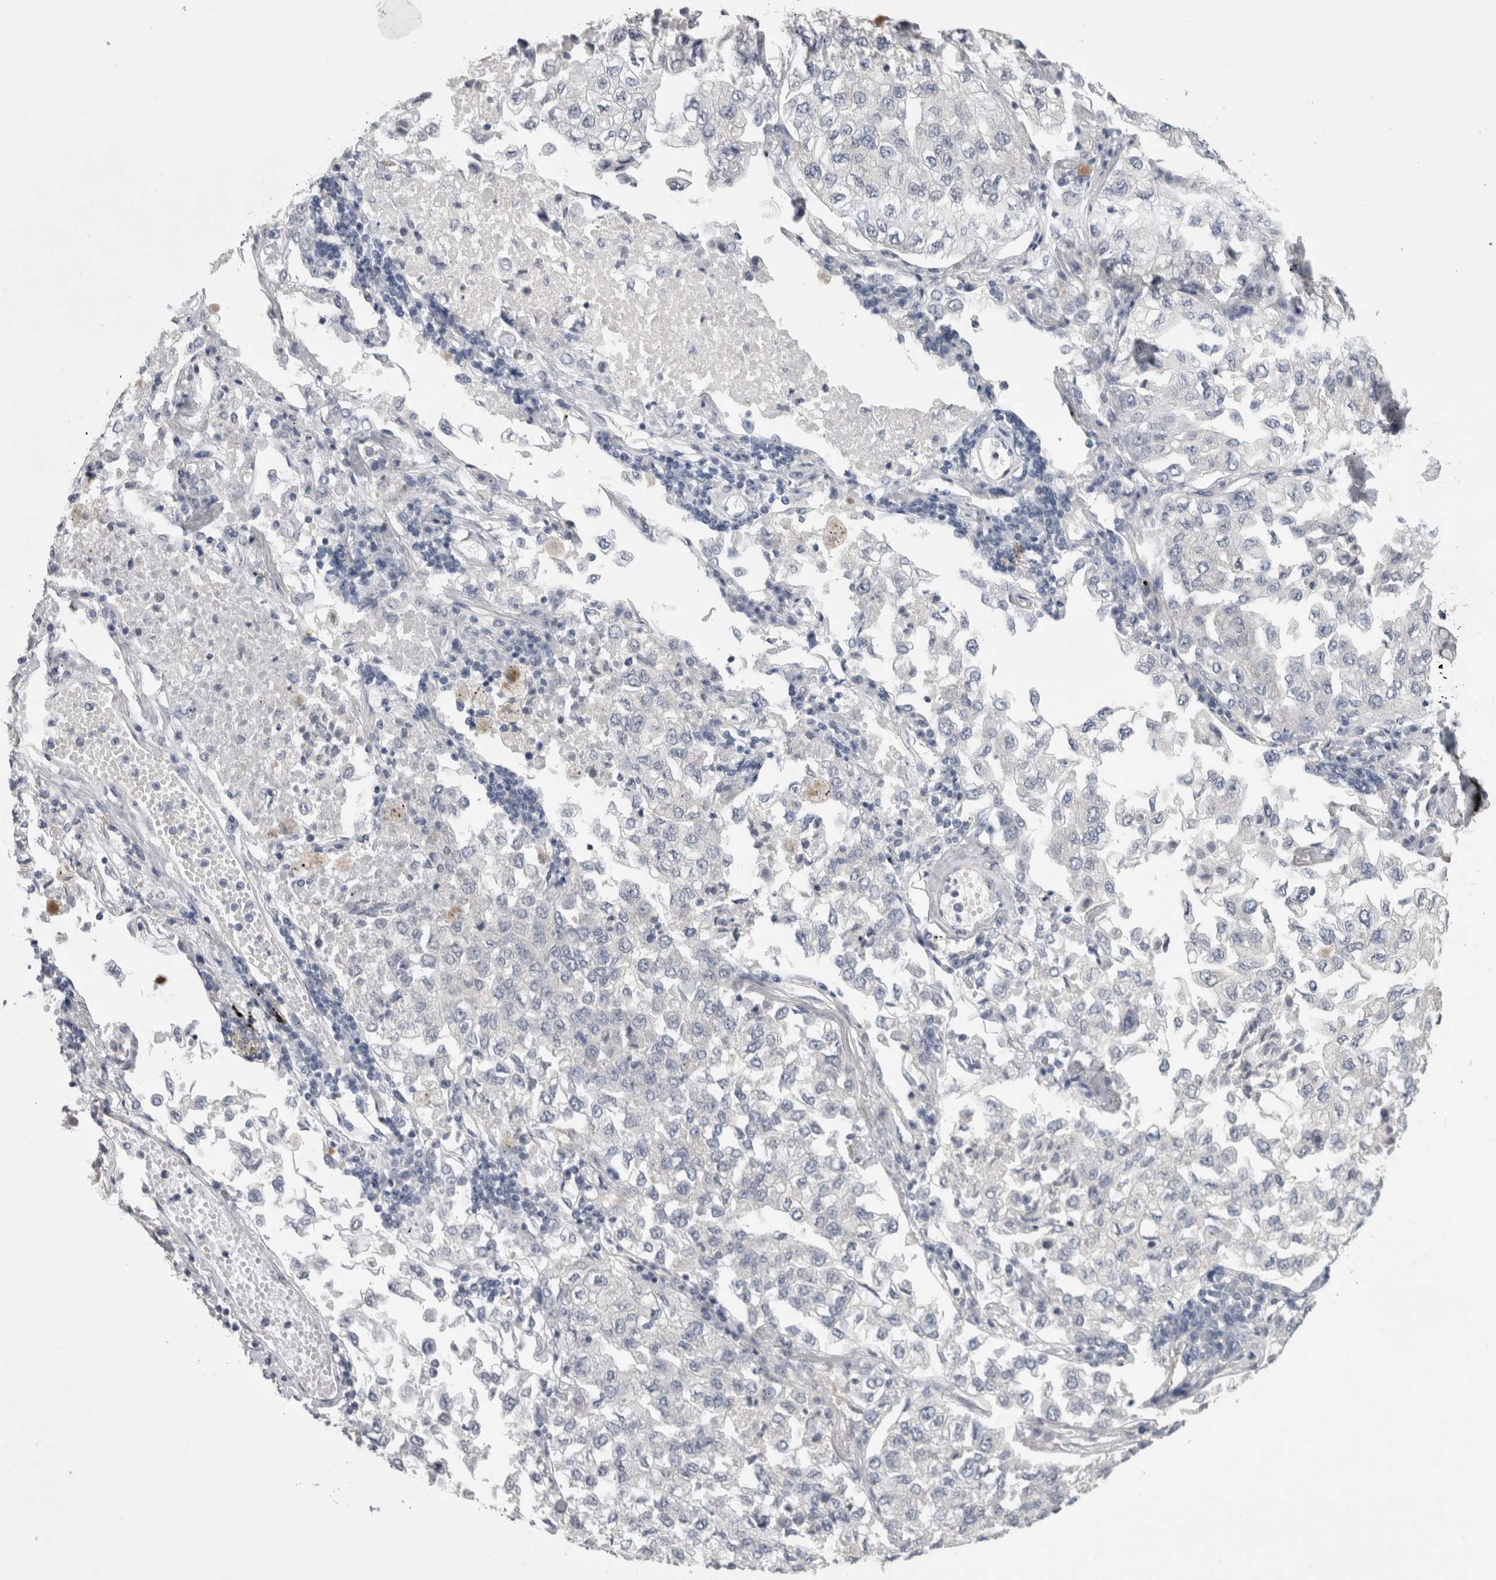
{"staining": {"intensity": "weak", "quantity": "<25%", "location": "cytoplasmic/membranous"}, "tissue": "lung cancer", "cell_type": "Tumor cells", "image_type": "cancer", "snomed": [{"axis": "morphology", "description": "Adenocarcinoma, NOS"}, {"axis": "topography", "description": "Lung"}], "caption": "An image of lung cancer stained for a protein displays no brown staining in tumor cells.", "gene": "ACOT7", "patient": {"sex": "male", "age": 63}}